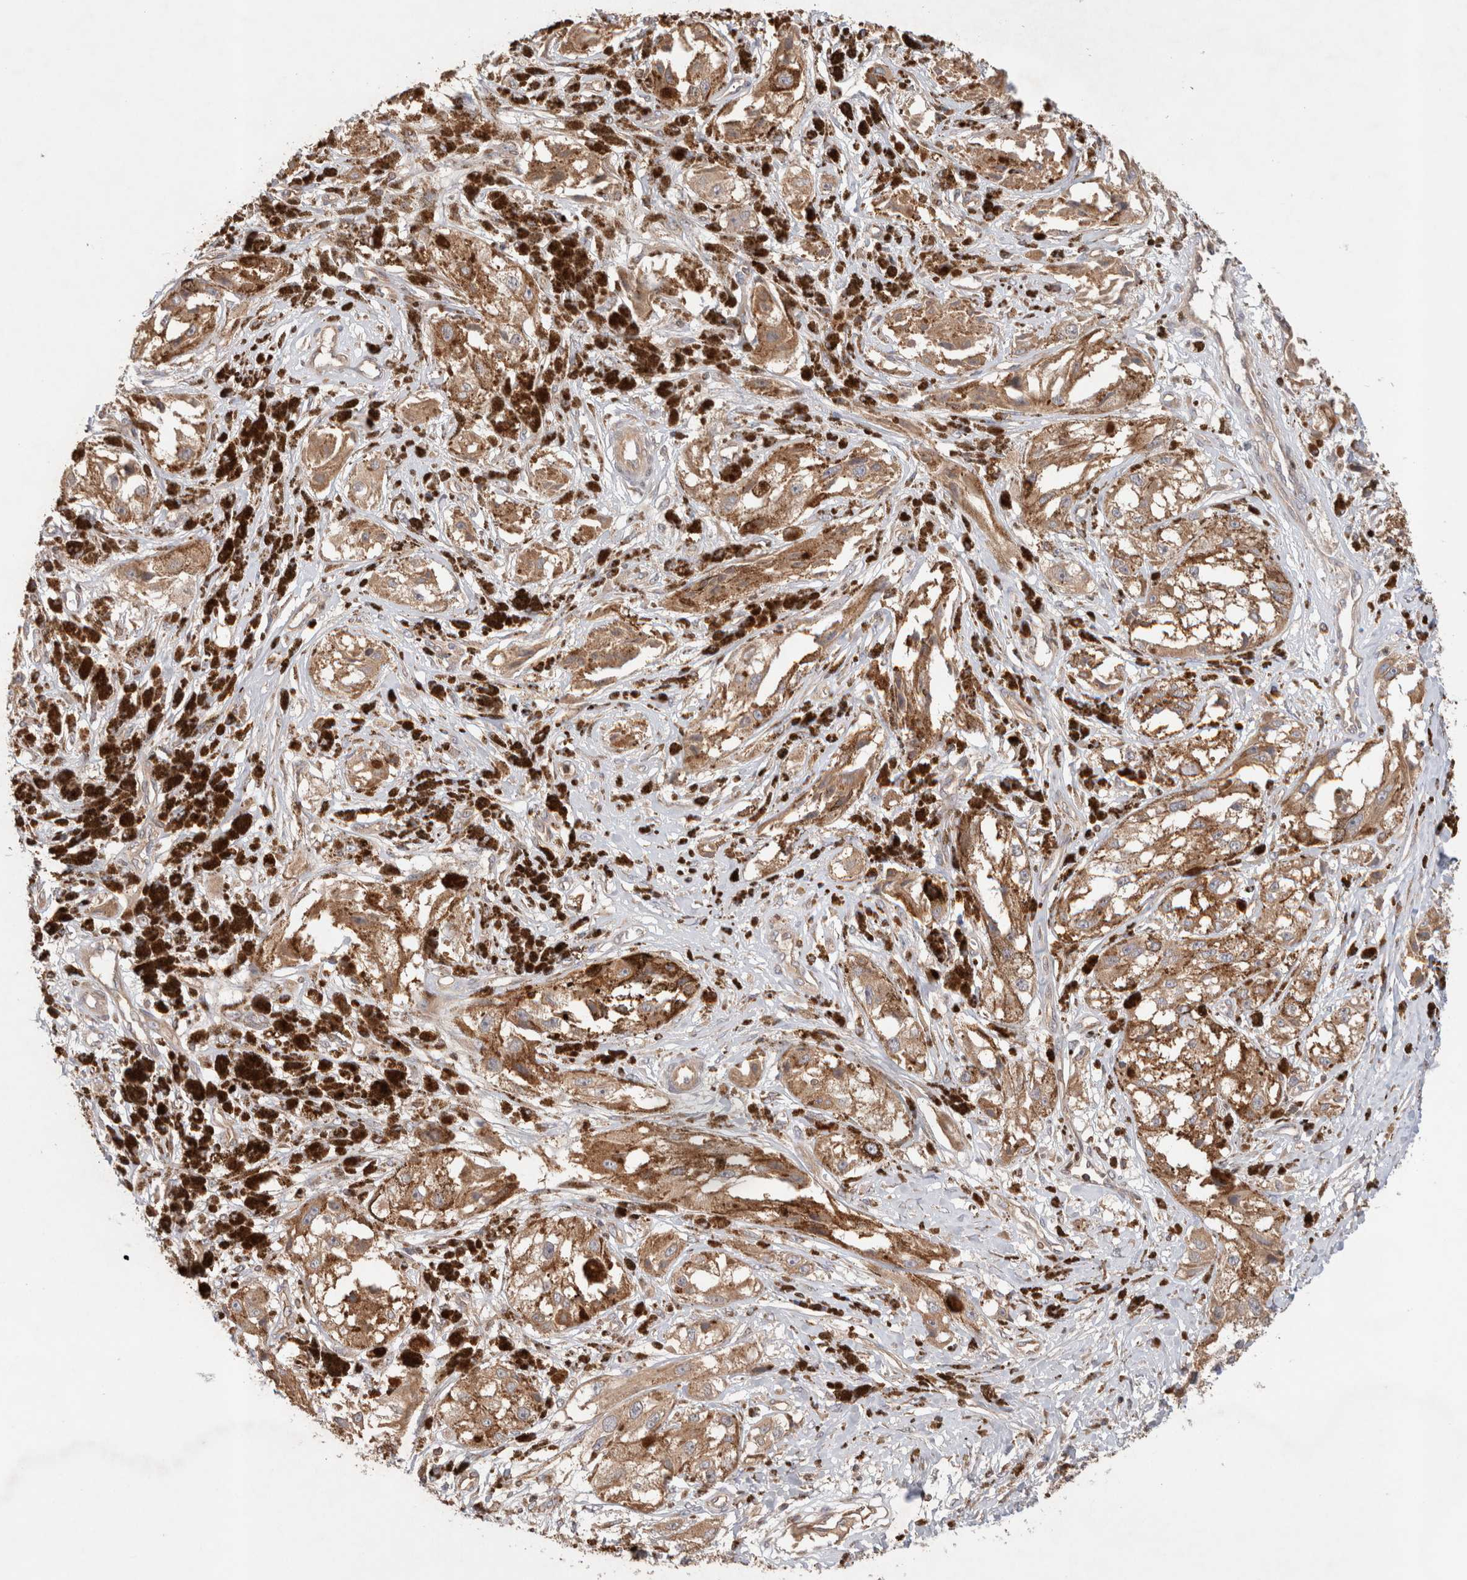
{"staining": {"intensity": "moderate", "quantity": ">75%", "location": "cytoplasmic/membranous"}, "tissue": "melanoma", "cell_type": "Tumor cells", "image_type": "cancer", "snomed": [{"axis": "morphology", "description": "Malignant melanoma, NOS"}, {"axis": "topography", "description": "Skin"}], "caption": "Brown immunohistochemical staining in melanoma exhibits moderate cytoplasmic/membranous expression in approximately >75% of tumor cells.", "gene": "SIKE1", "patient": {"sex": "male", "age": 88}}